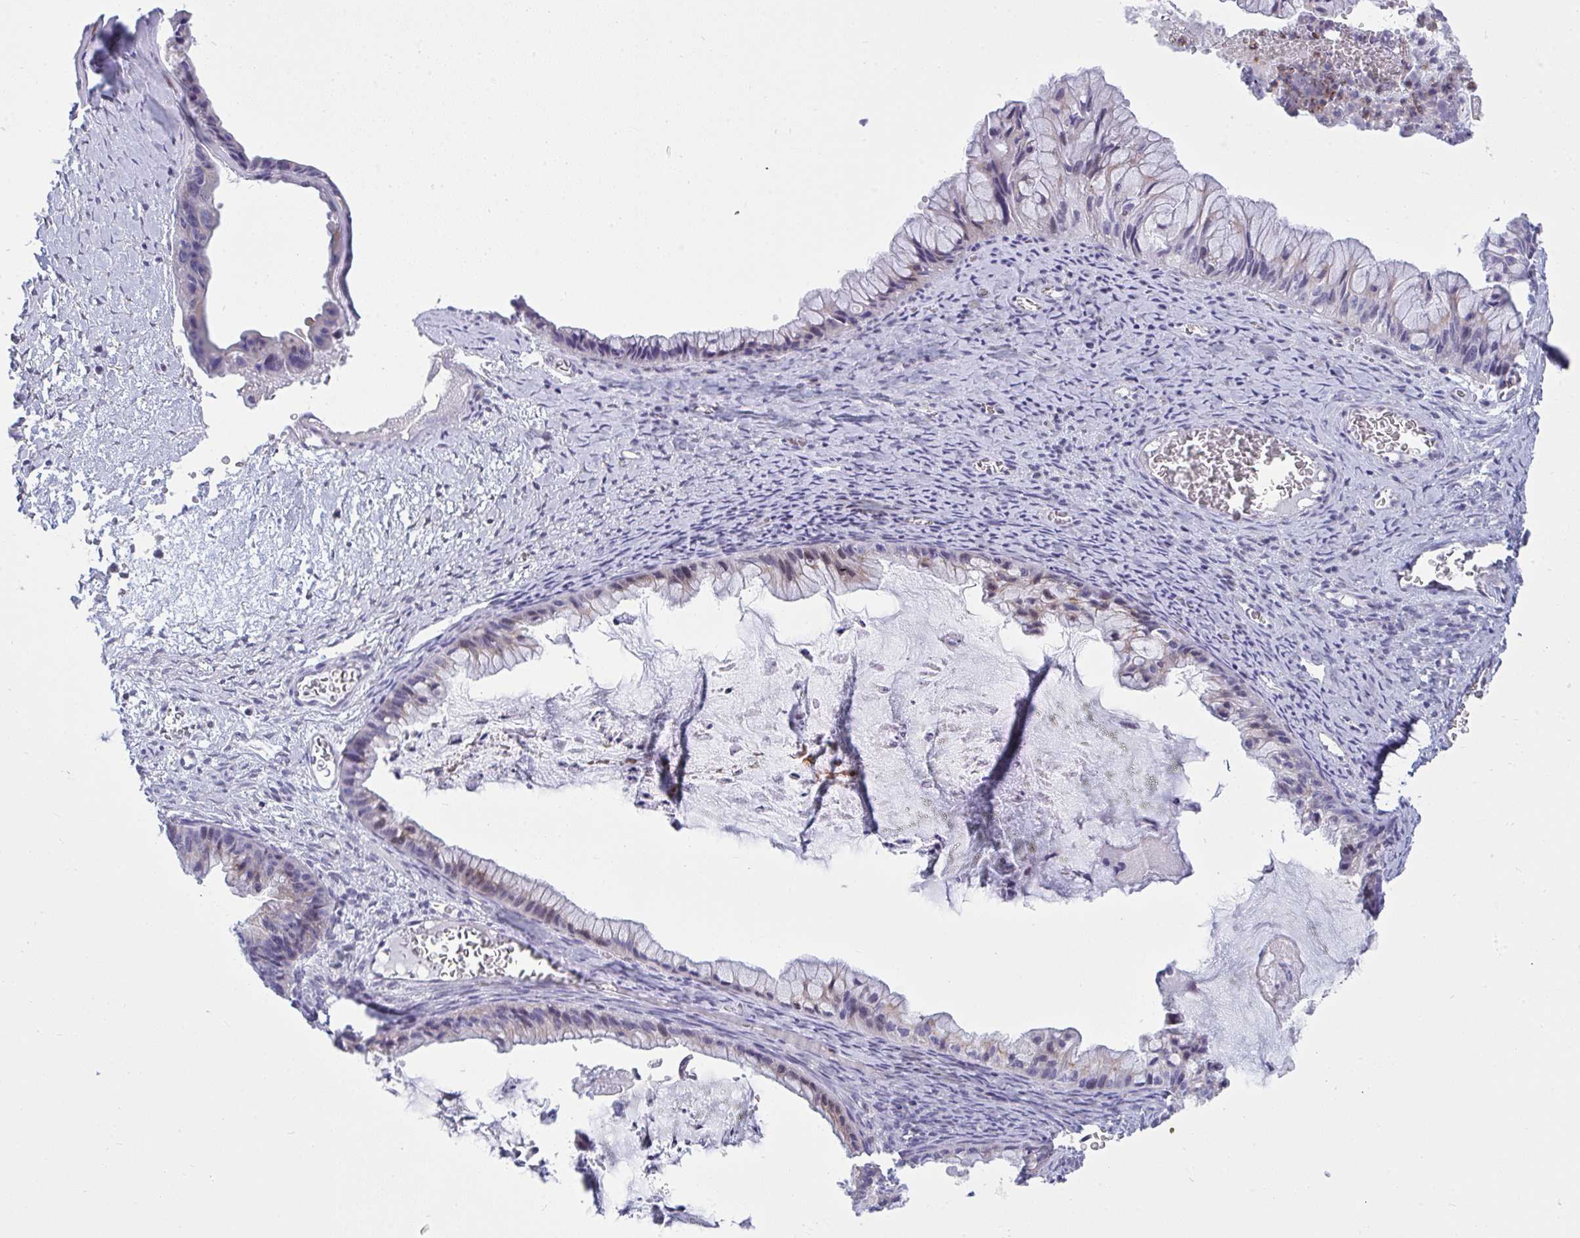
{"staining": {"intensity": "weak", "quantity": "25%-75%", "location": "cytoplasmic/membranous"}, "tissue": "ovarian cancer", "cell_type": "Tumor cells", "image_type": "cancer", "snomed": [{"axis": "morphology", "description": "Cystadenocarcinoma, mucinous, NOS"}, {"axis": "topography", "description": "Ovary"}], "caption": "DAB (3,3'-diaminobenzidine) immunohistochemical staining of ovarian mucinous cystadenocarcinoma demonstrates weak cytoplasmic/membranous protein expression in approximately 25%-75% of tumor cells. Immunohistochemistry stains the protein of interest in brown and the nuclei are stained blue.", "gene": "ZNF554", "patient": {"sex": "female", "age": 72}}